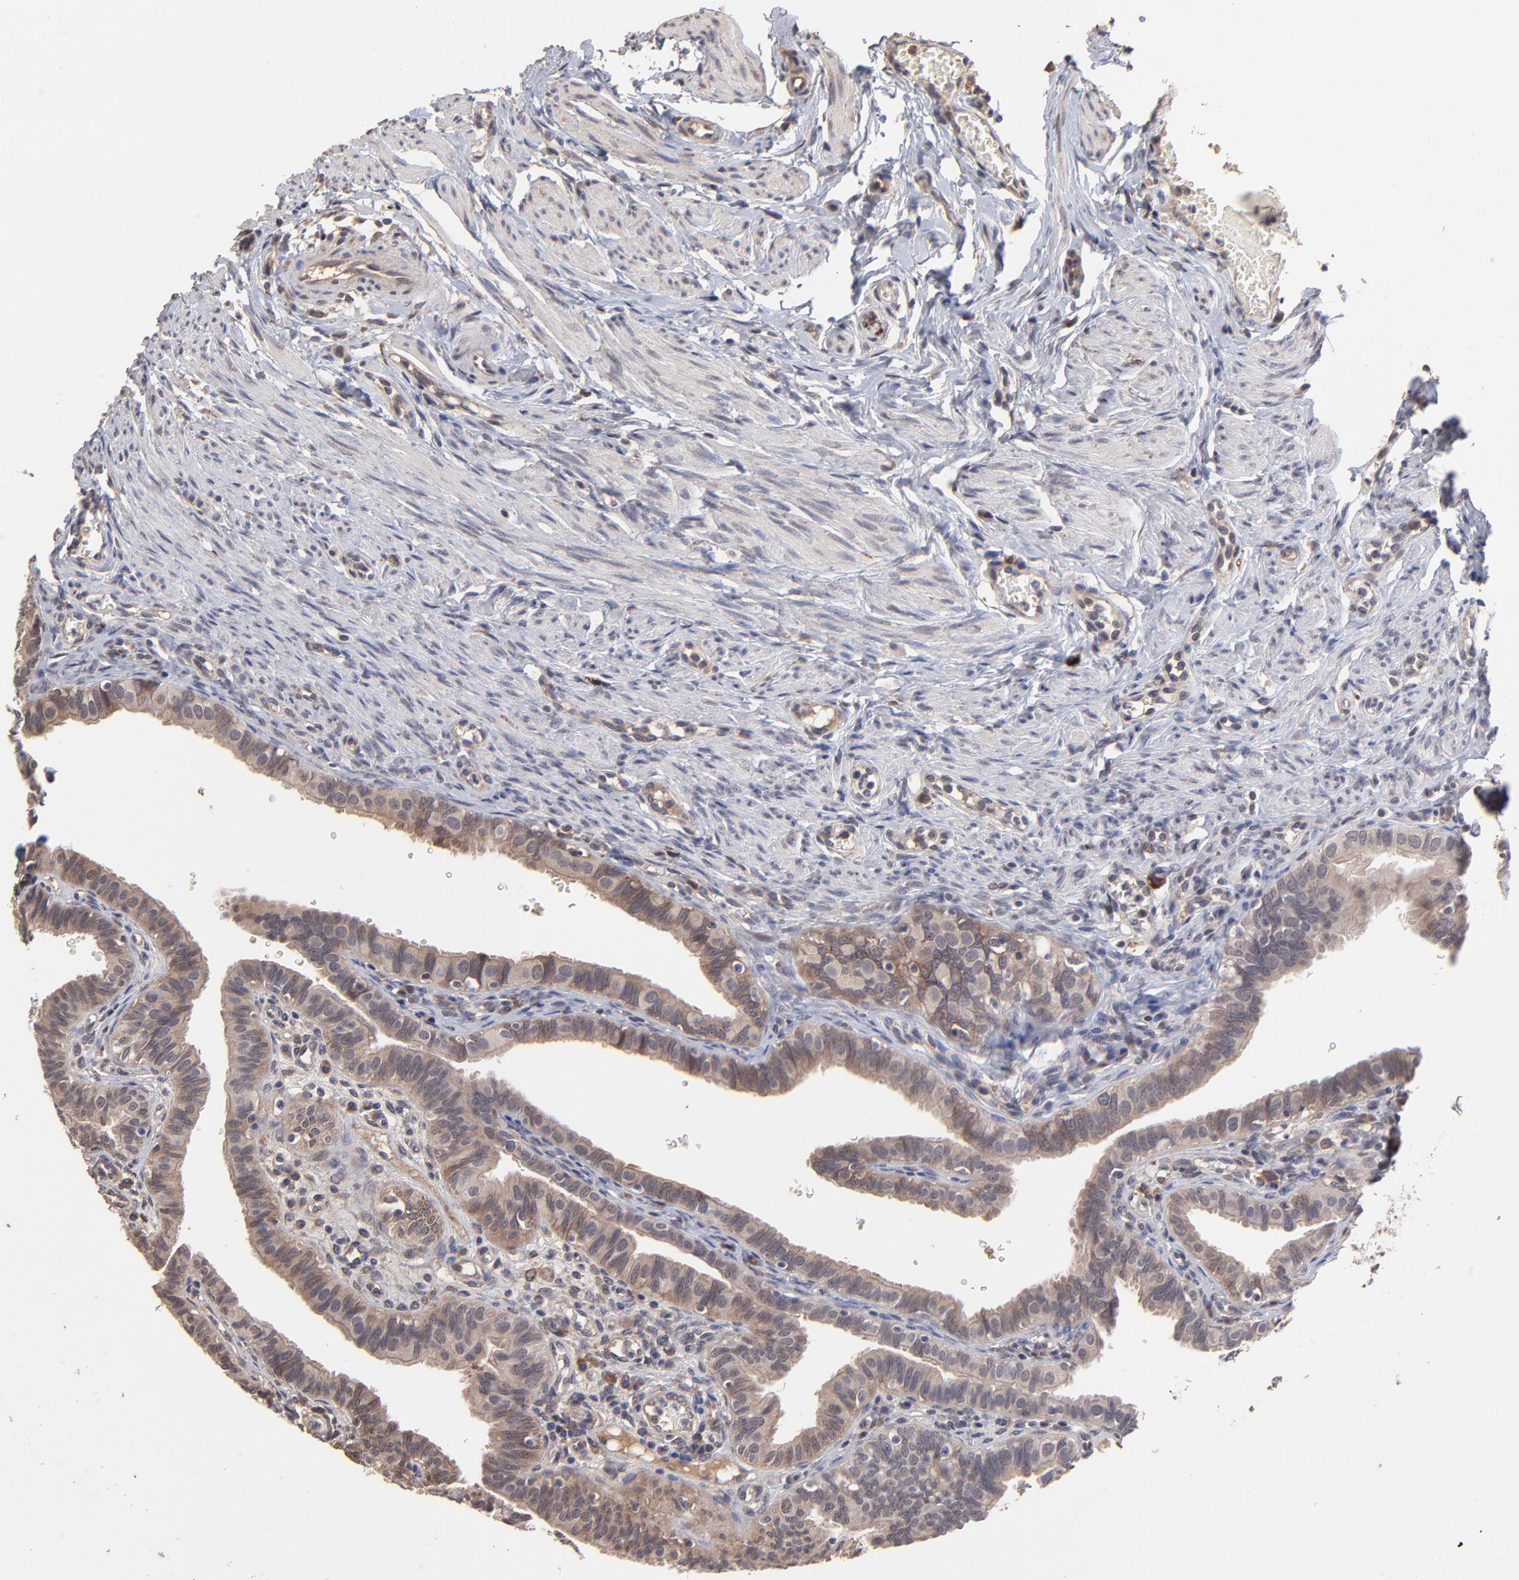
{"staining": {"intensity": "moderate", "quantity": ">75%", "location": "cytoplasmic/membranous"}, "tissue": "fallopian tube", "cell_type": "Glandular cells", "image_type": "normal", "snomed": [{"axis": "morphology", "description": "Normal tissue, NOS"}, {"axis": "topography", "description": "Fallopian tube"}, {"axis": "topography", "description": "Ovary"}], "caption": "The immunohistochemical stain labels moderate cytoplasmic/membranous expression in glandular cells of benign fallopian tube.", "gene": "CHL1", "patient": {"sex": "female", "age": 51}}